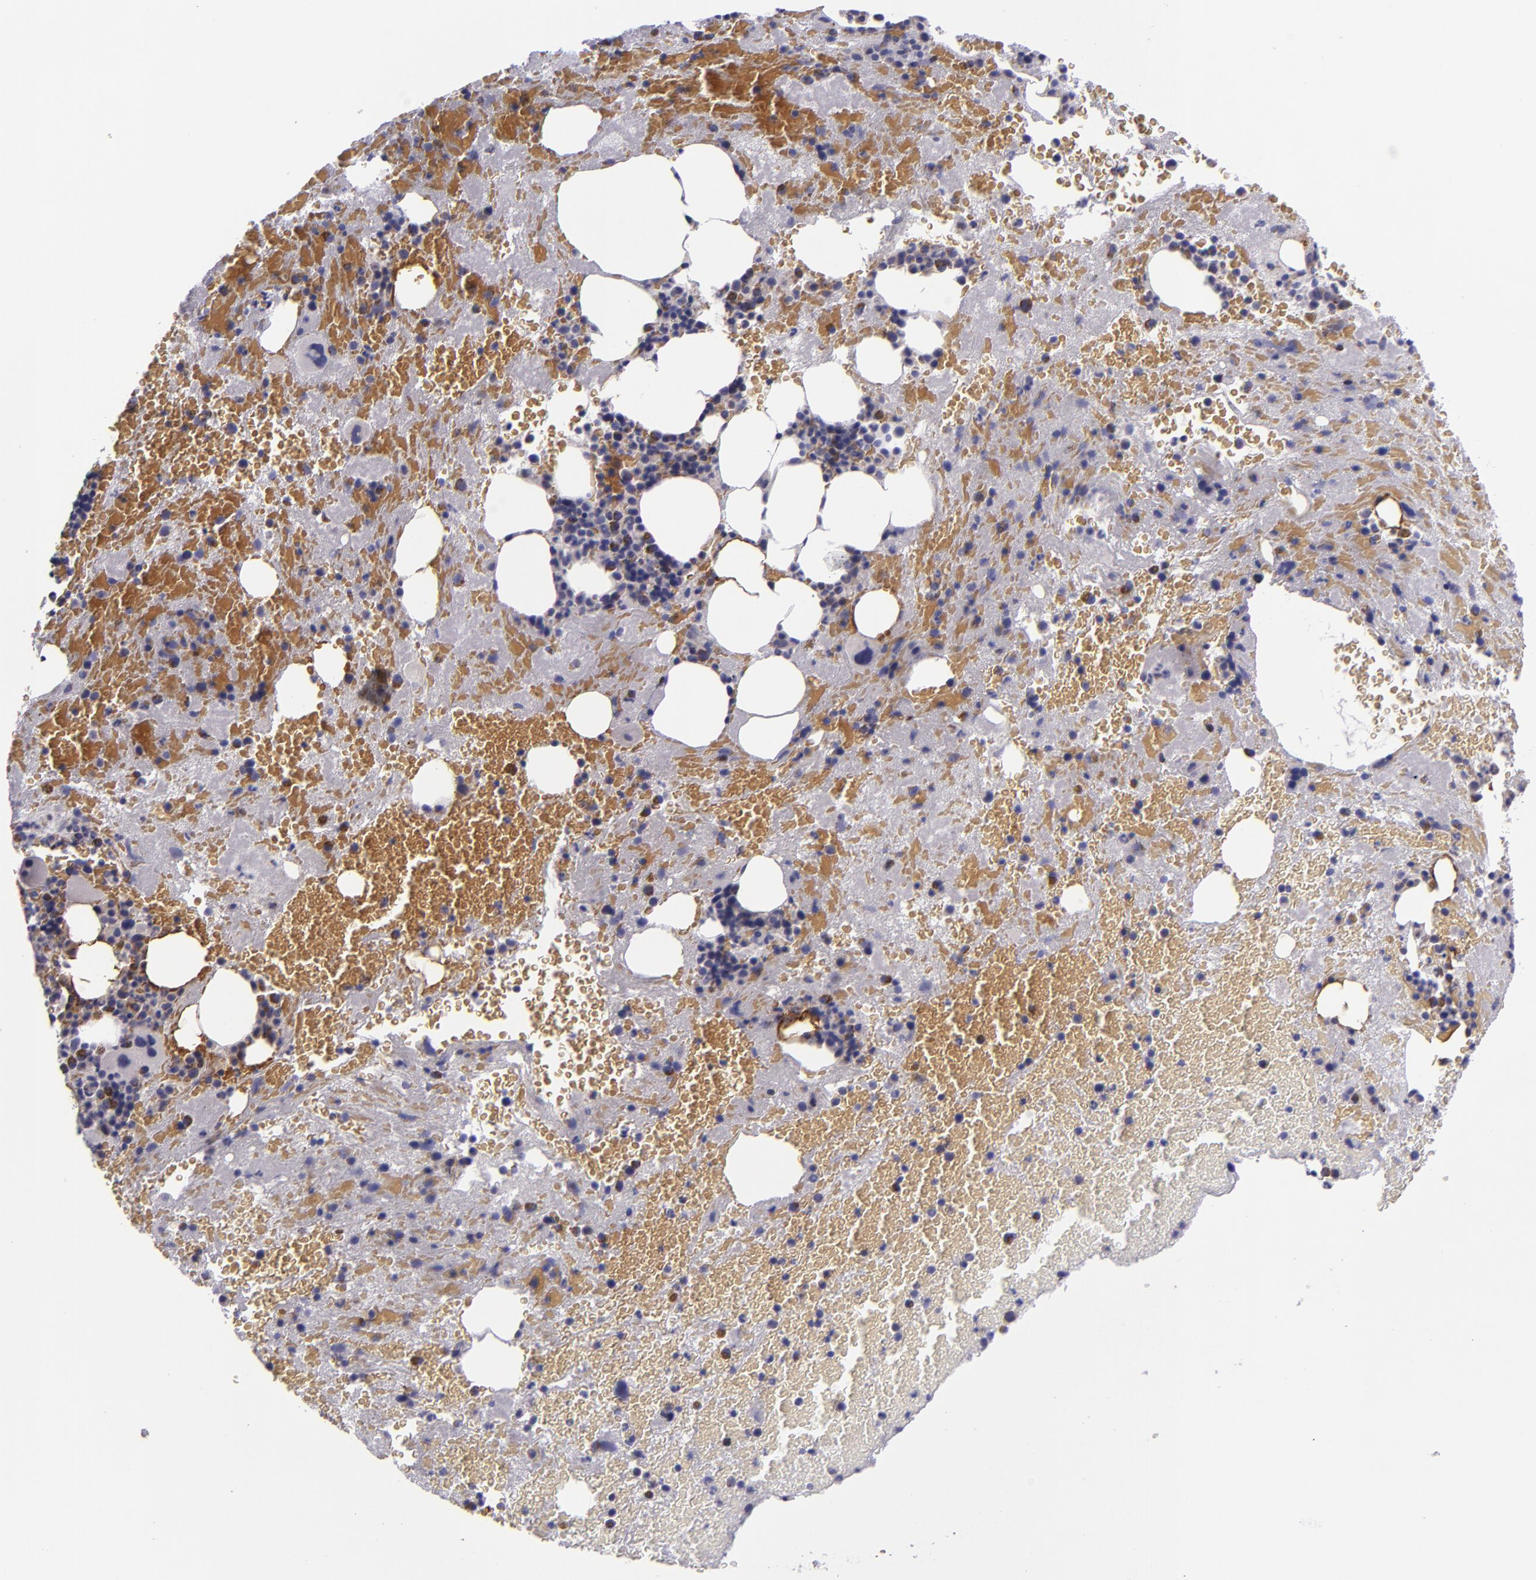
{"staining": {"intensity": "moderate", "quantity": "25%-75%", "location": "cytoplasmic/membranous"}, "tissue": "bone marrow", "cell_type": "Hematopoietic cells", "image_type": "normal", "snomed": [{"axis": "morphology", "description": "Normal tissue, NOS"}, {"axis": "topography", "description": "Bone marrow"}], "caption": "The histopathology image shows staining of benign bone marrow, revealing moderate cytoplasmic/membranous protein staining (brown color) within hematopoietic cells. (DAB (3,3'-diaminobenzidine) IHC with brightfield microscopy, high magnification).", "gene": "HSPD1", "patient": {"sex": "male", "age": 76}}